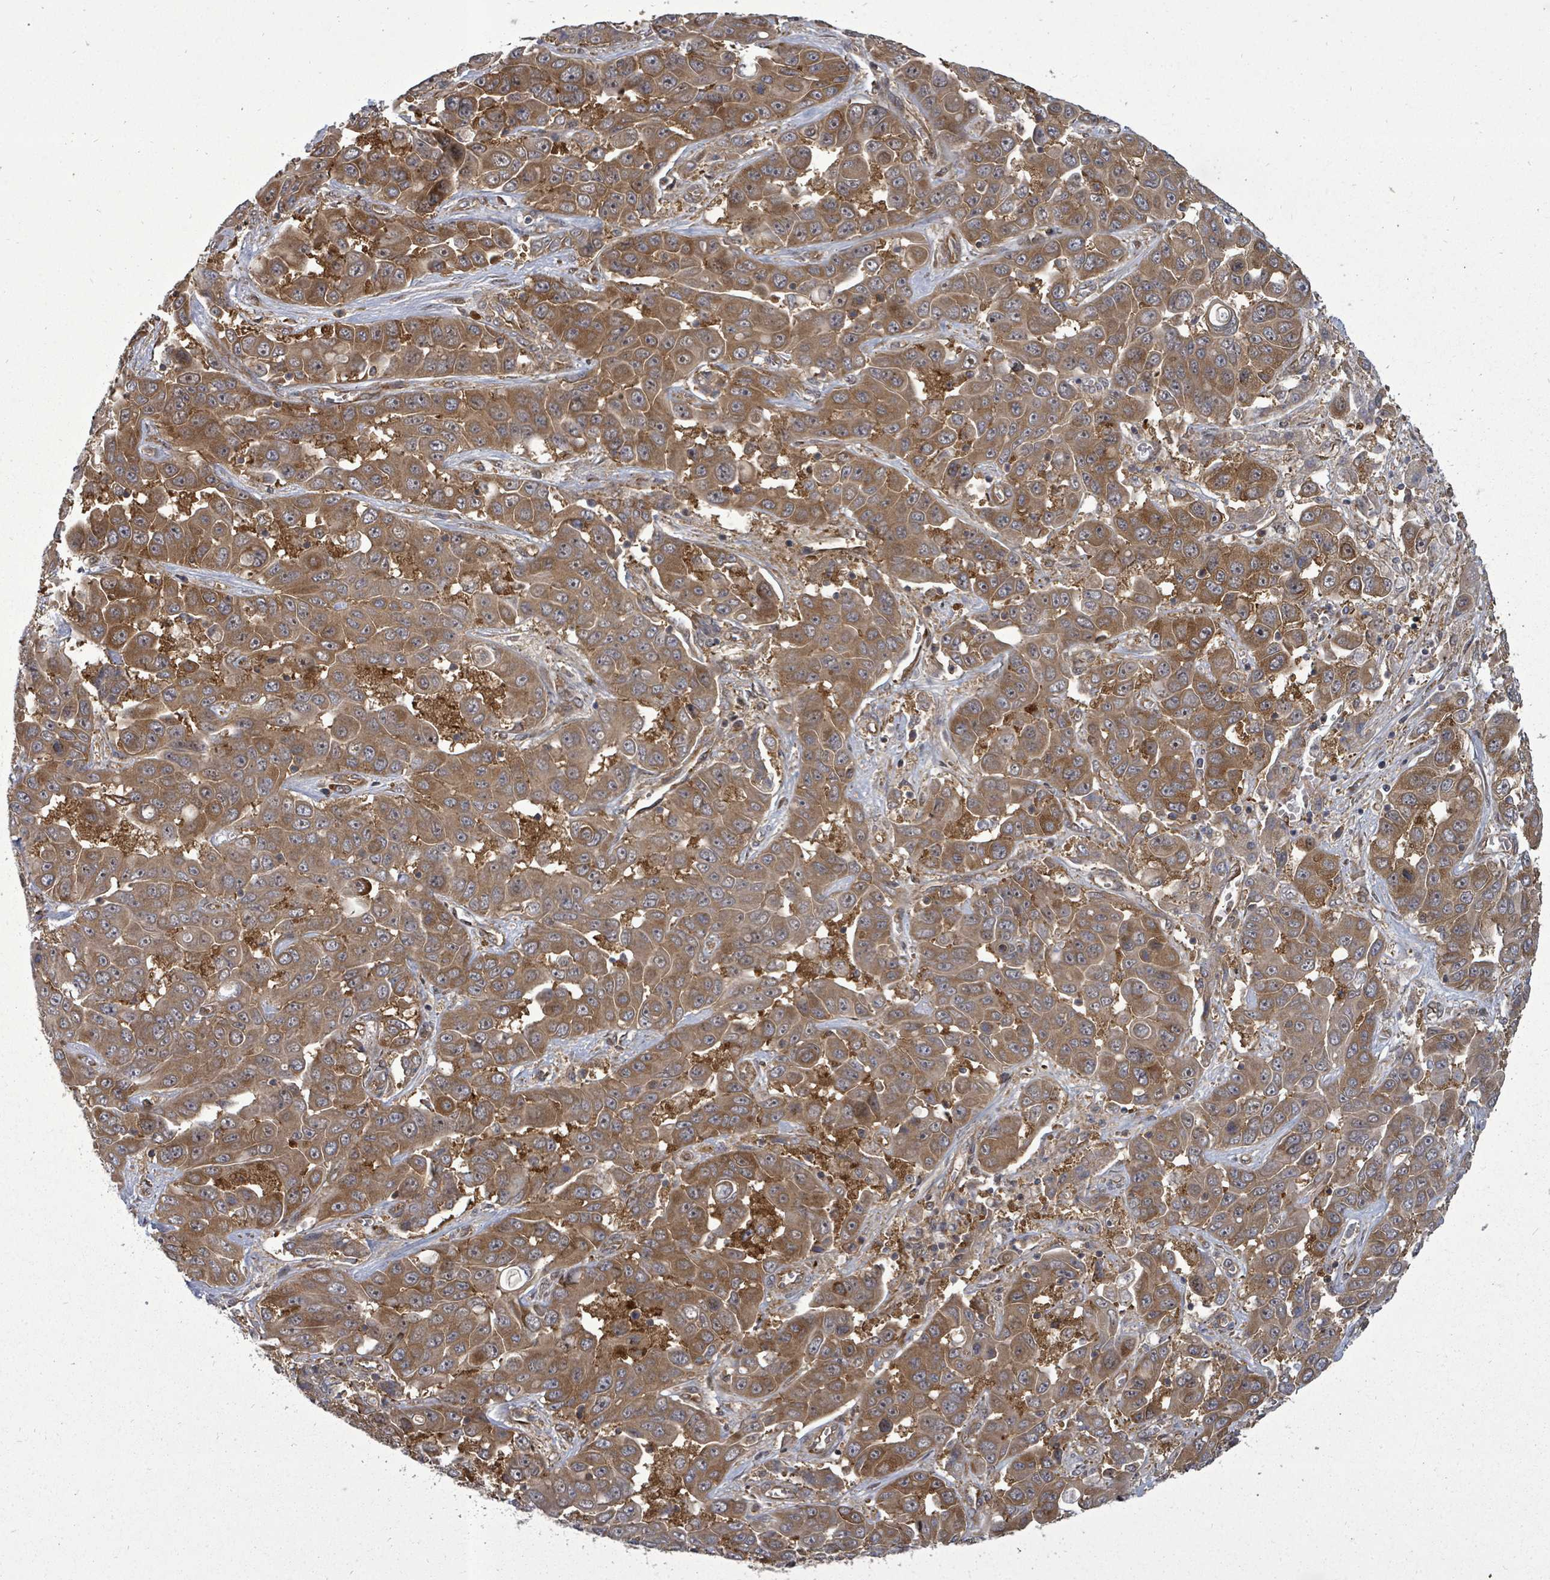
{"staining": {"intensity": "moderate", "quantity": ">75%", "location": "cytoplasmic/membranous"}, "tissue": "liver cancer", "cell_type": "Tumor cells", "image_type": "cancer", "snomed": [{"axis": "morphology", "description": "Cholangiocarcinoma"}, {"axis": "topography", "description": "Liver"}], "caption": "The image exhibits immunohistochemical staining of cholangiocarcinoma (liver). There is moderate cytoplasmic/membranous expression is seen in approximately >75% of tumor cells. (IHC, brightfield microscopy, high magnification).", "gene": "EIF3C", "patient": {"sex": "female", "age": 52}}